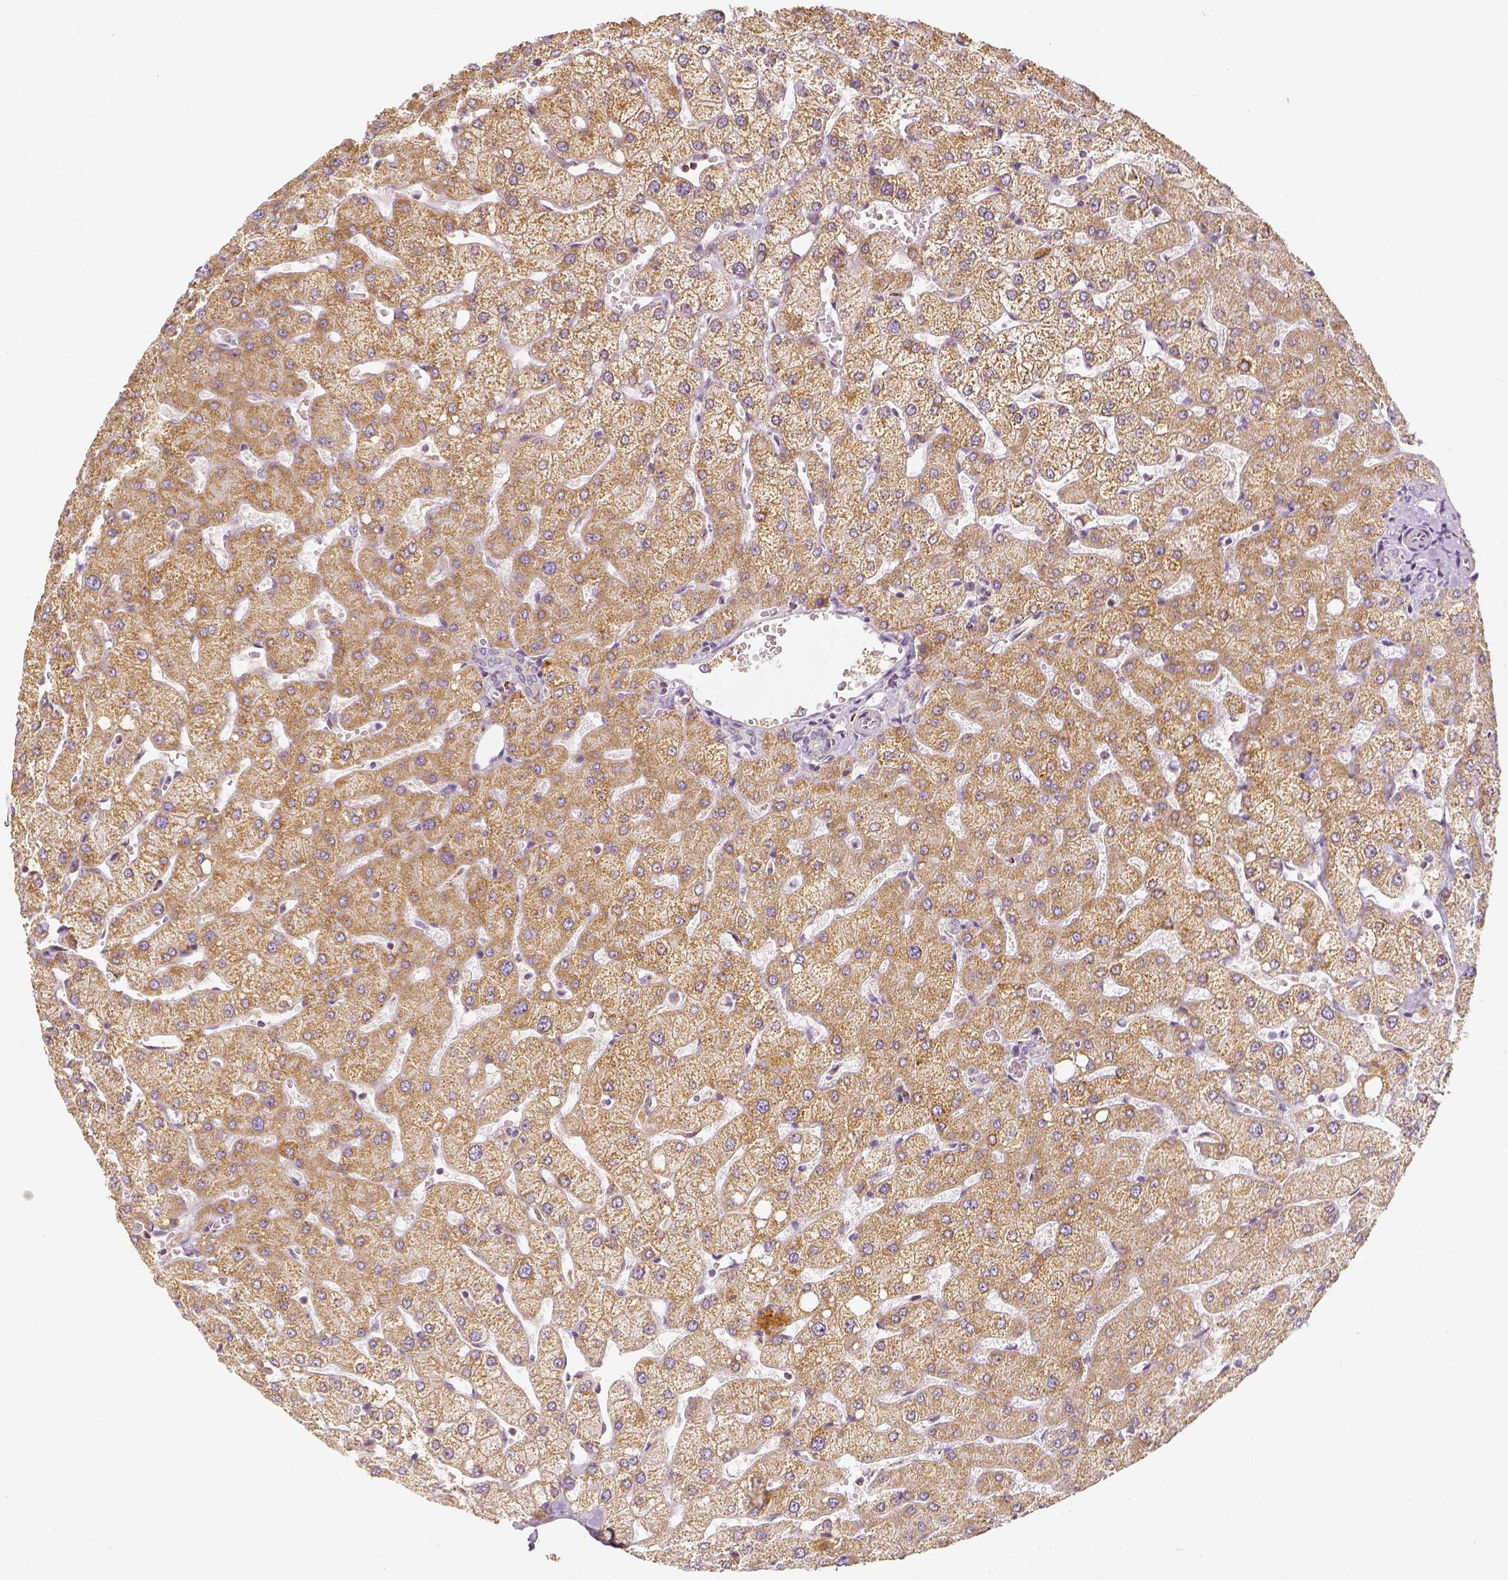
{"staining": {"intensity": "negative", "quantity": "none", "location": "none"}, "tissue": "liver", "cell_type": "Cholangiocytes", "image_type": "normal", "snomed": [{"axis": "morphology", "description": "Normal tissue, NOS"}, {"axis": "topography", "description": "Liver"}], "caption": "An immunohistochemistry (IHC) histopathology image of benign liver is shown. There is no staining in cholangiocytes of liver. (DAB (3,3'-diaminobenzidine) immunohistochemistry, high magnification).", "gene": "PGAM5", "patient": {"sex": "female", "age": 54}}